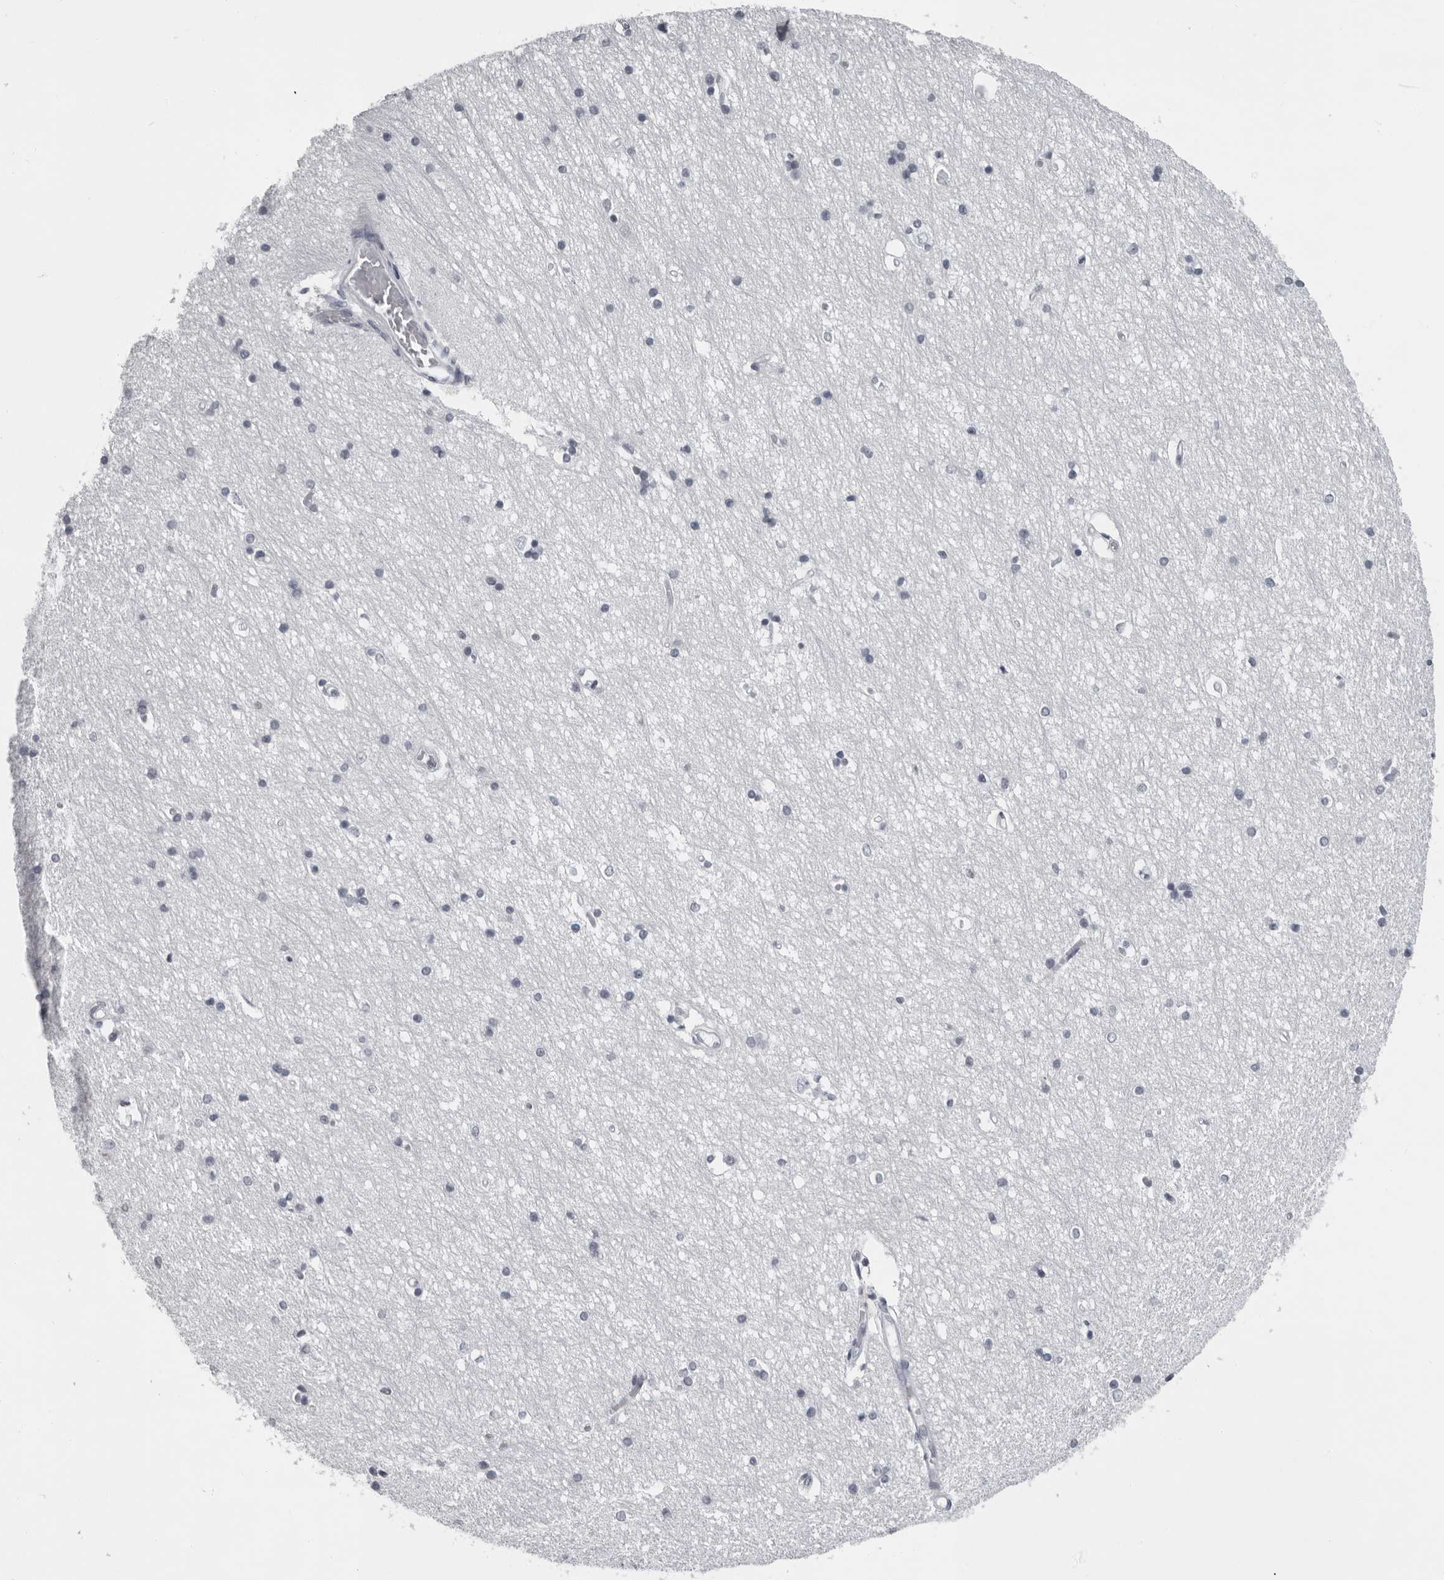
{"staining": {"intensity": "negative", "quantity": "none", "location": "none"}, "tissue": "hippocampus", "cell_type": "Glial cells", "image_type": "normal", "snomed": [{"axis": "morphology", "description": "Normal tissue, NOS"}, {"axis": "topography", "description": "Hippocampus"}], "caption": "This is an immunohistochemistry (IHC) micrograph of benign human hippocampus. There is no positivity in glial cells.", "gene": "LZIC", "patient": {"sex": "male", "age": 45}}